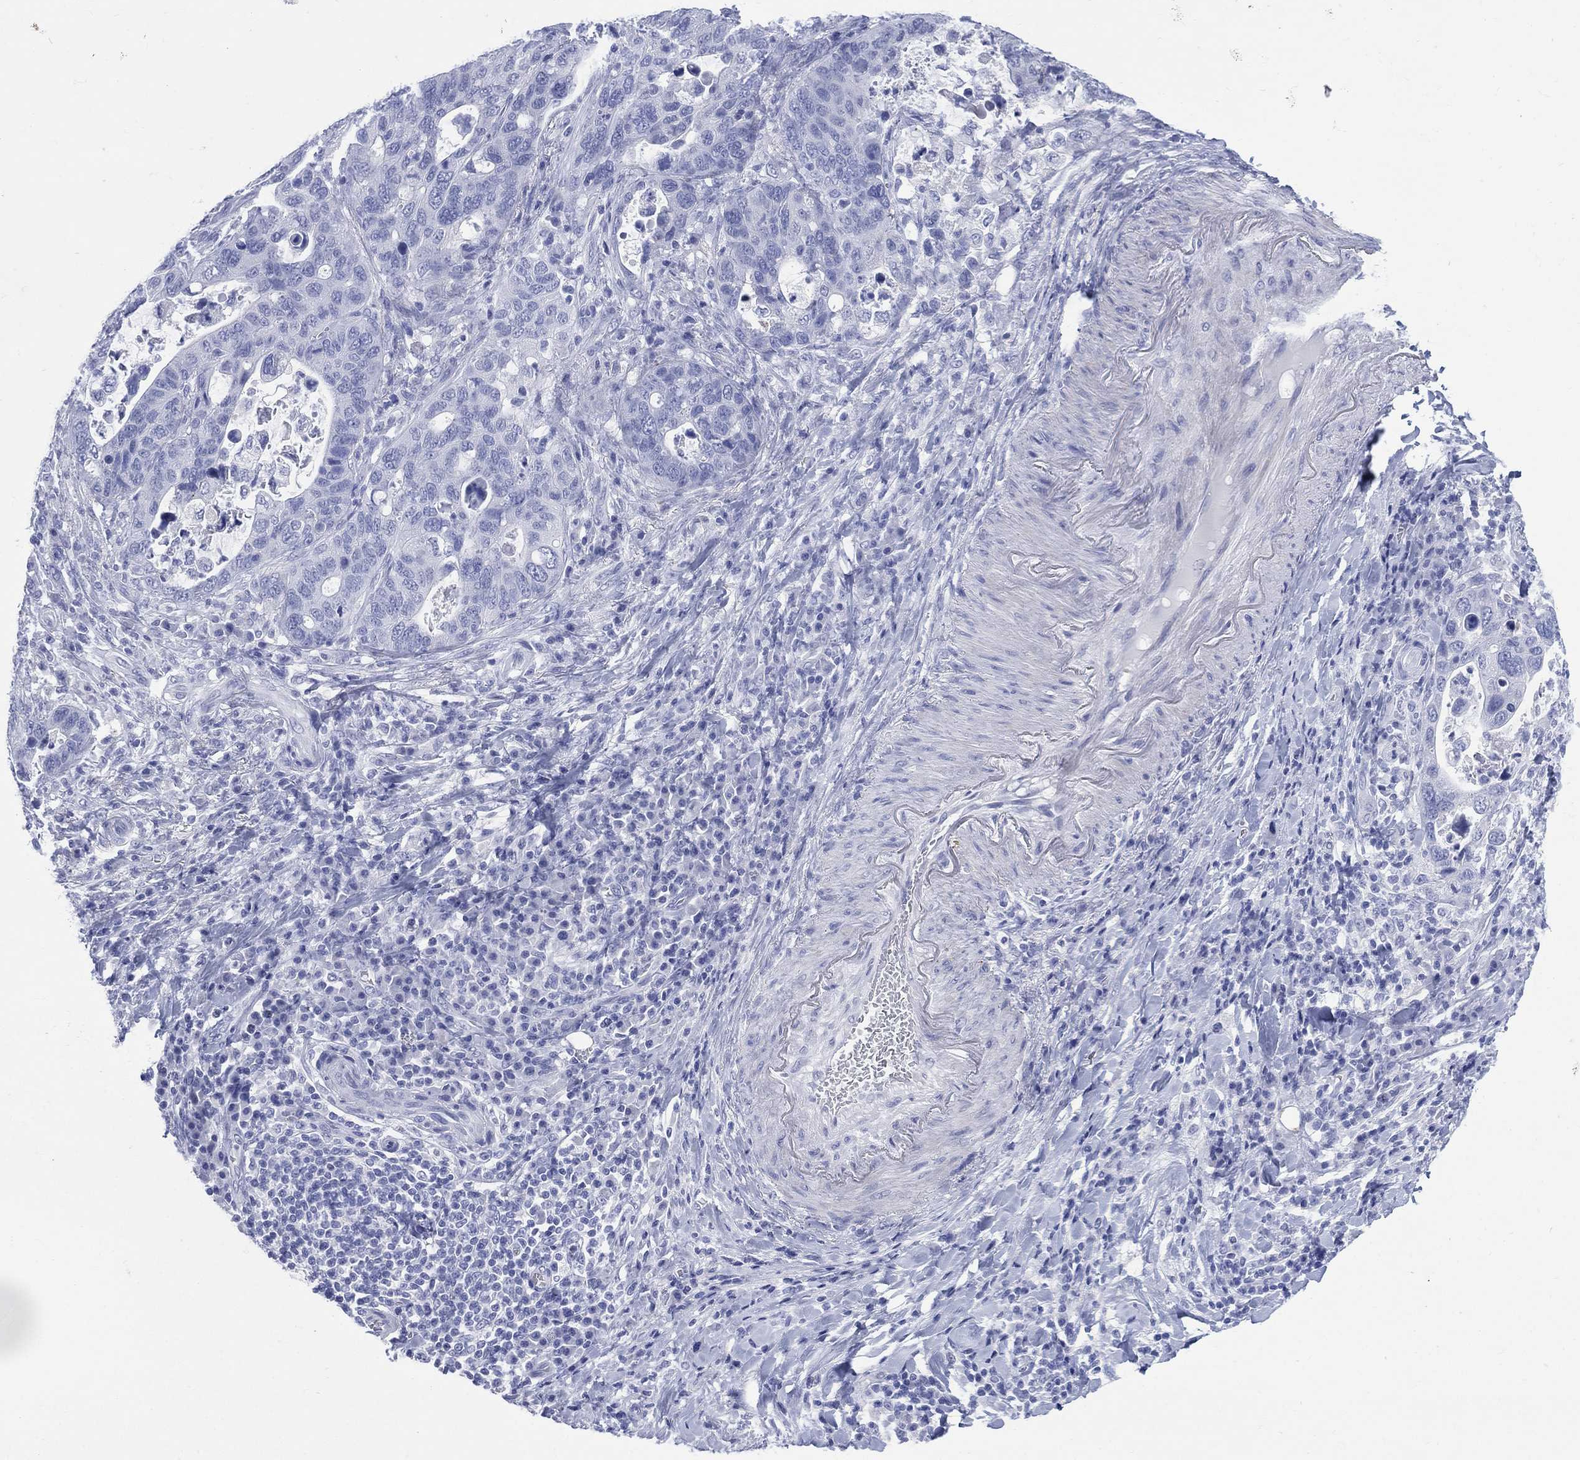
{"staining": {"intensity": "negative", "quantity": "none", "location": "none"}, "tissue": "stomach cancer", "cell_type": "Tumor cells", "image_type": "cancer", "snomed": [{"axis": "morphology", "description": "Adenocarcinoma, NOS"}, {"axis": "topography", "description": "Stomach"}], "caption": "The immunohistochemistry (IHC) micrograph has no significant expression in tumor cells of stomach cancer tissue.", "gene": "LRRD1", "patient": {"sex": "male", "age": 54}}